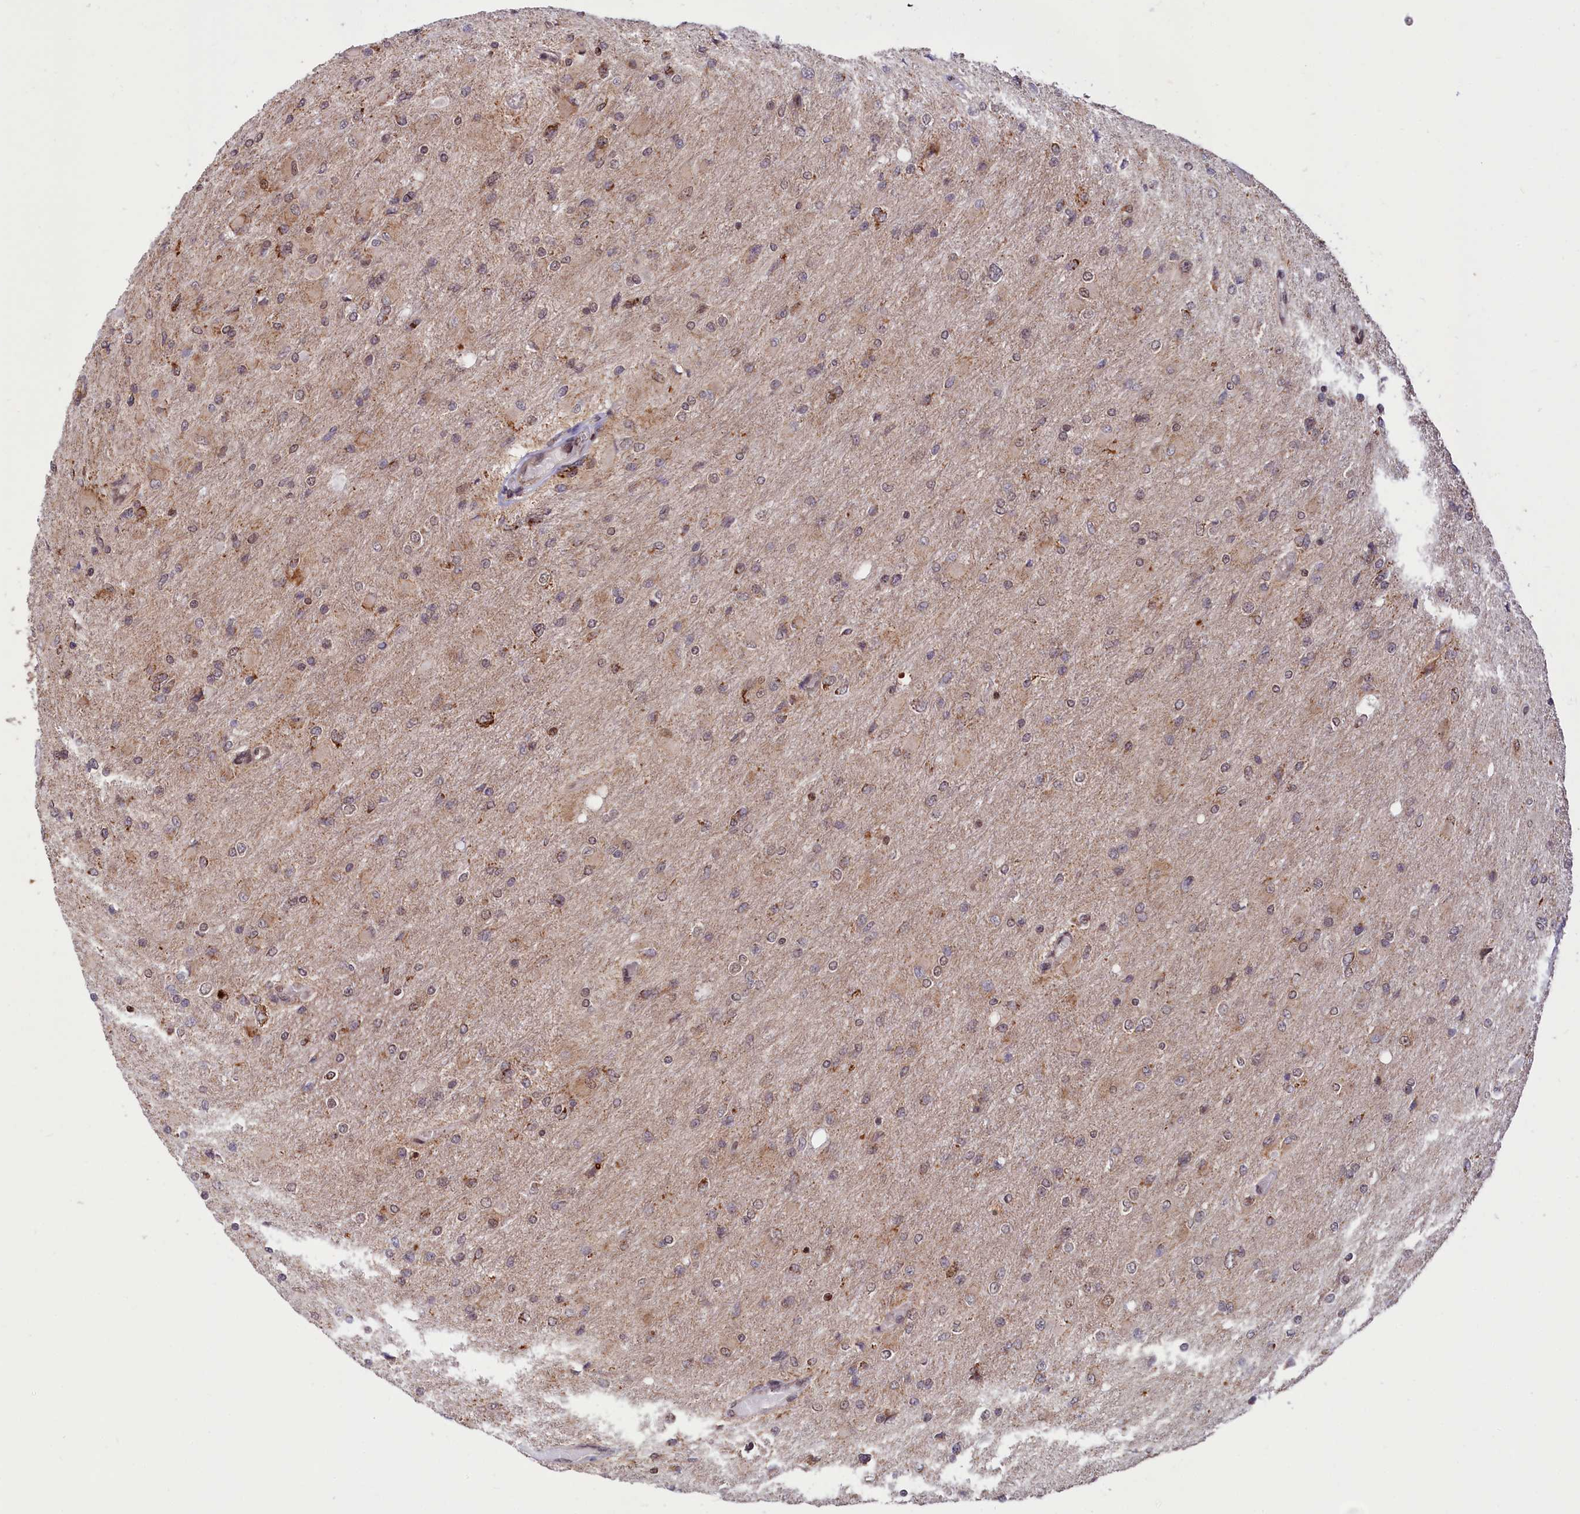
{"staining": {"intensity": "weak", "quantity": "25%-75%", "location": "cytoplasmic/membranous,nuclear"}, "tissue": "glioma", "cell_type": "Tumor cells", "image_type": "cancer", "snomed": [{"axis": "morphology", "description": "Glioma, malignant, High grade"}, {"axis": "topography", "description": "Cerebral cortex"}], "caption": "Immunohistochemistry (IHC) (DAB (3,3'-diaminobenzidine)) staining of human malignant glioma (high-grade) displays weak cytoplasmic/membranous and nuclear protein positivity in about 25%-75% of tumor cells.", "gene": "PHC3", "patient": {"sex": "female", "age": 36}}